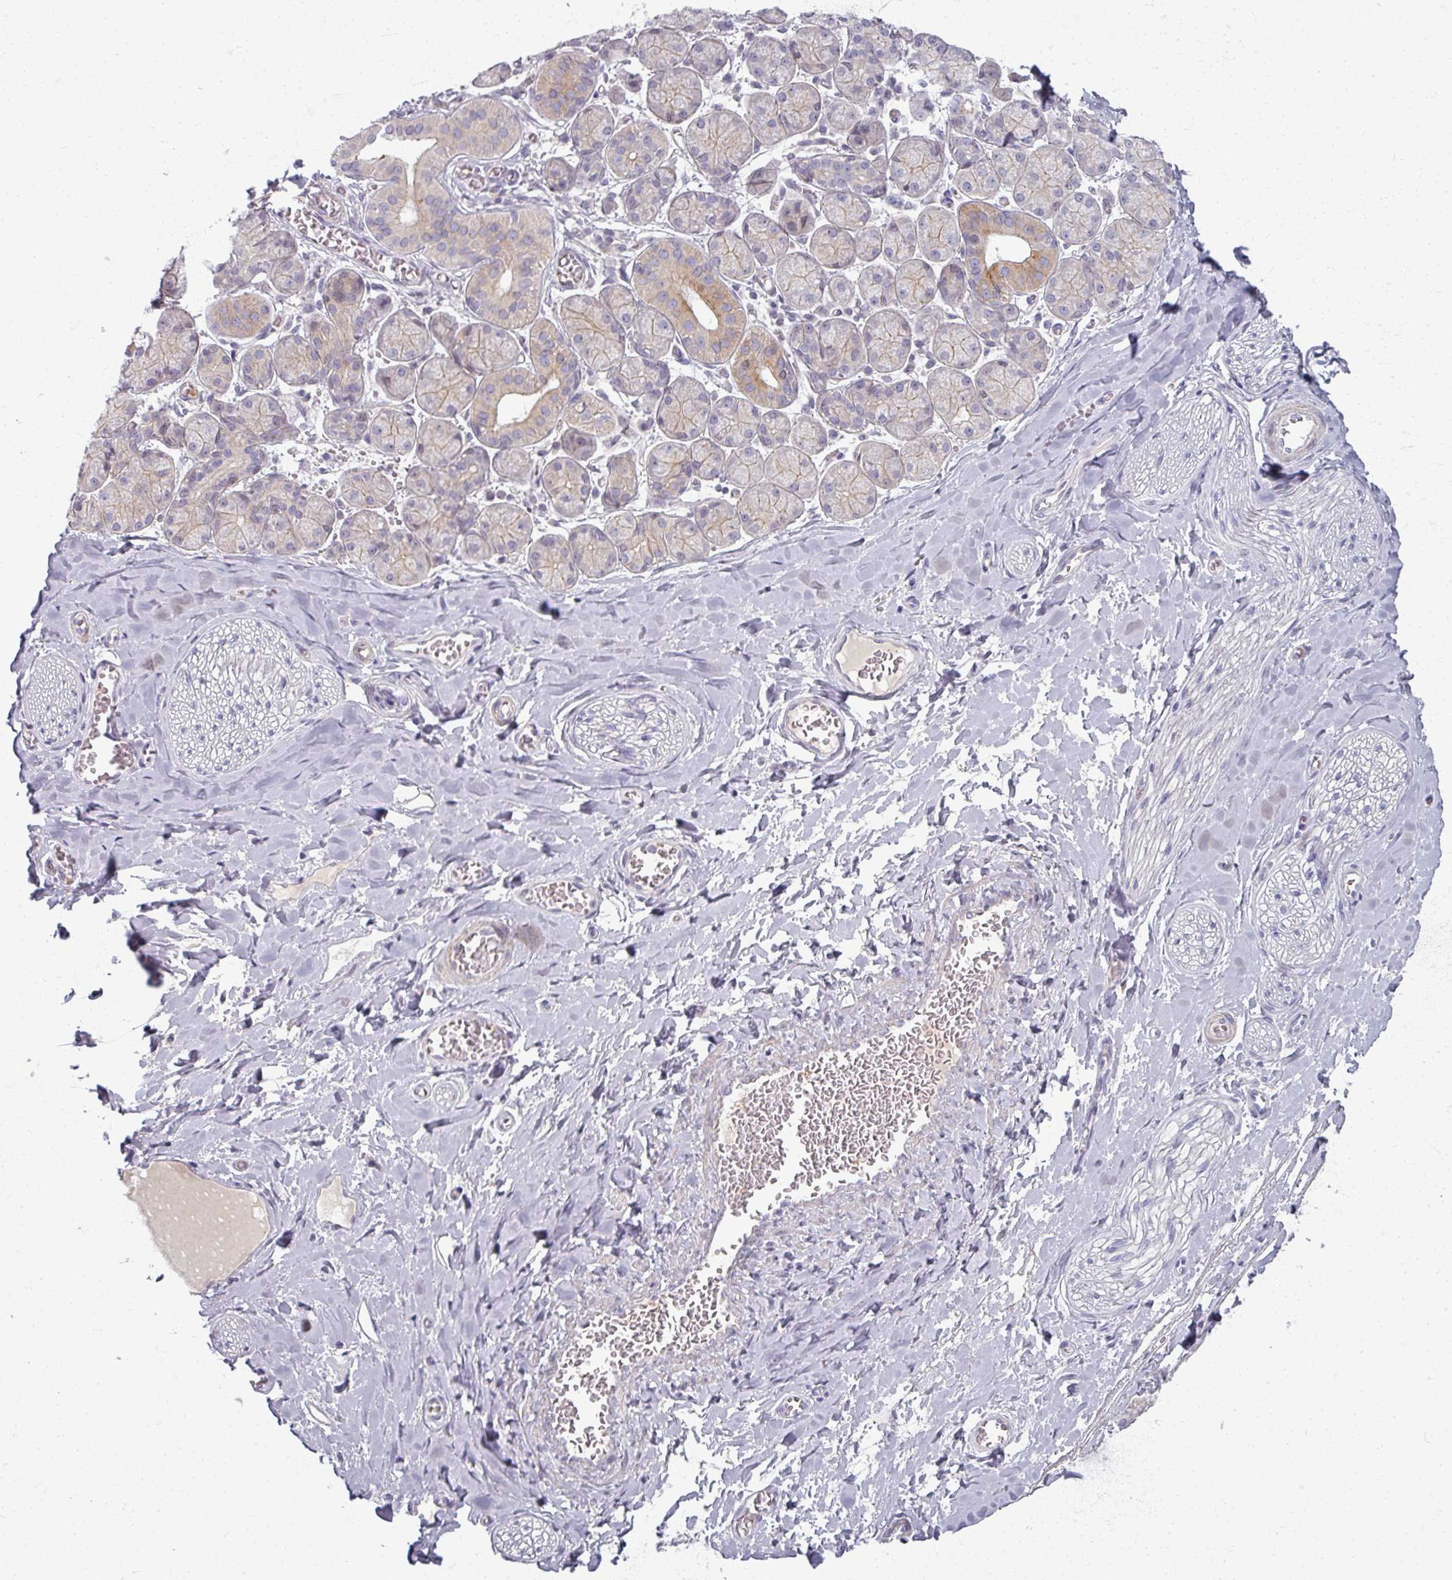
{"staining": {"intensity": "negative", "quantity": "none", "location": "none"}, "tissue": "adipose tissue", "cell_type": "Adipocytes", "image_type": "normal", "snomed": [{"axis": "morphology", "description": "Normal tissue, NOS"}, {"axis": "topography", "description": "Salivary gland"}, {"axis": "topography", "description": "Peripheral nerve tissue"}], "caption": "High magnification brightfield microscopy of benign adipose tissue stained with DAB (3,3'-diaminobenzidine) (brown) and counterstained with hematoxylin (blue): adipocytes show no significant positivity.", "gene": "TTLL7", "patient": {"sex": "female", "age": 24}}